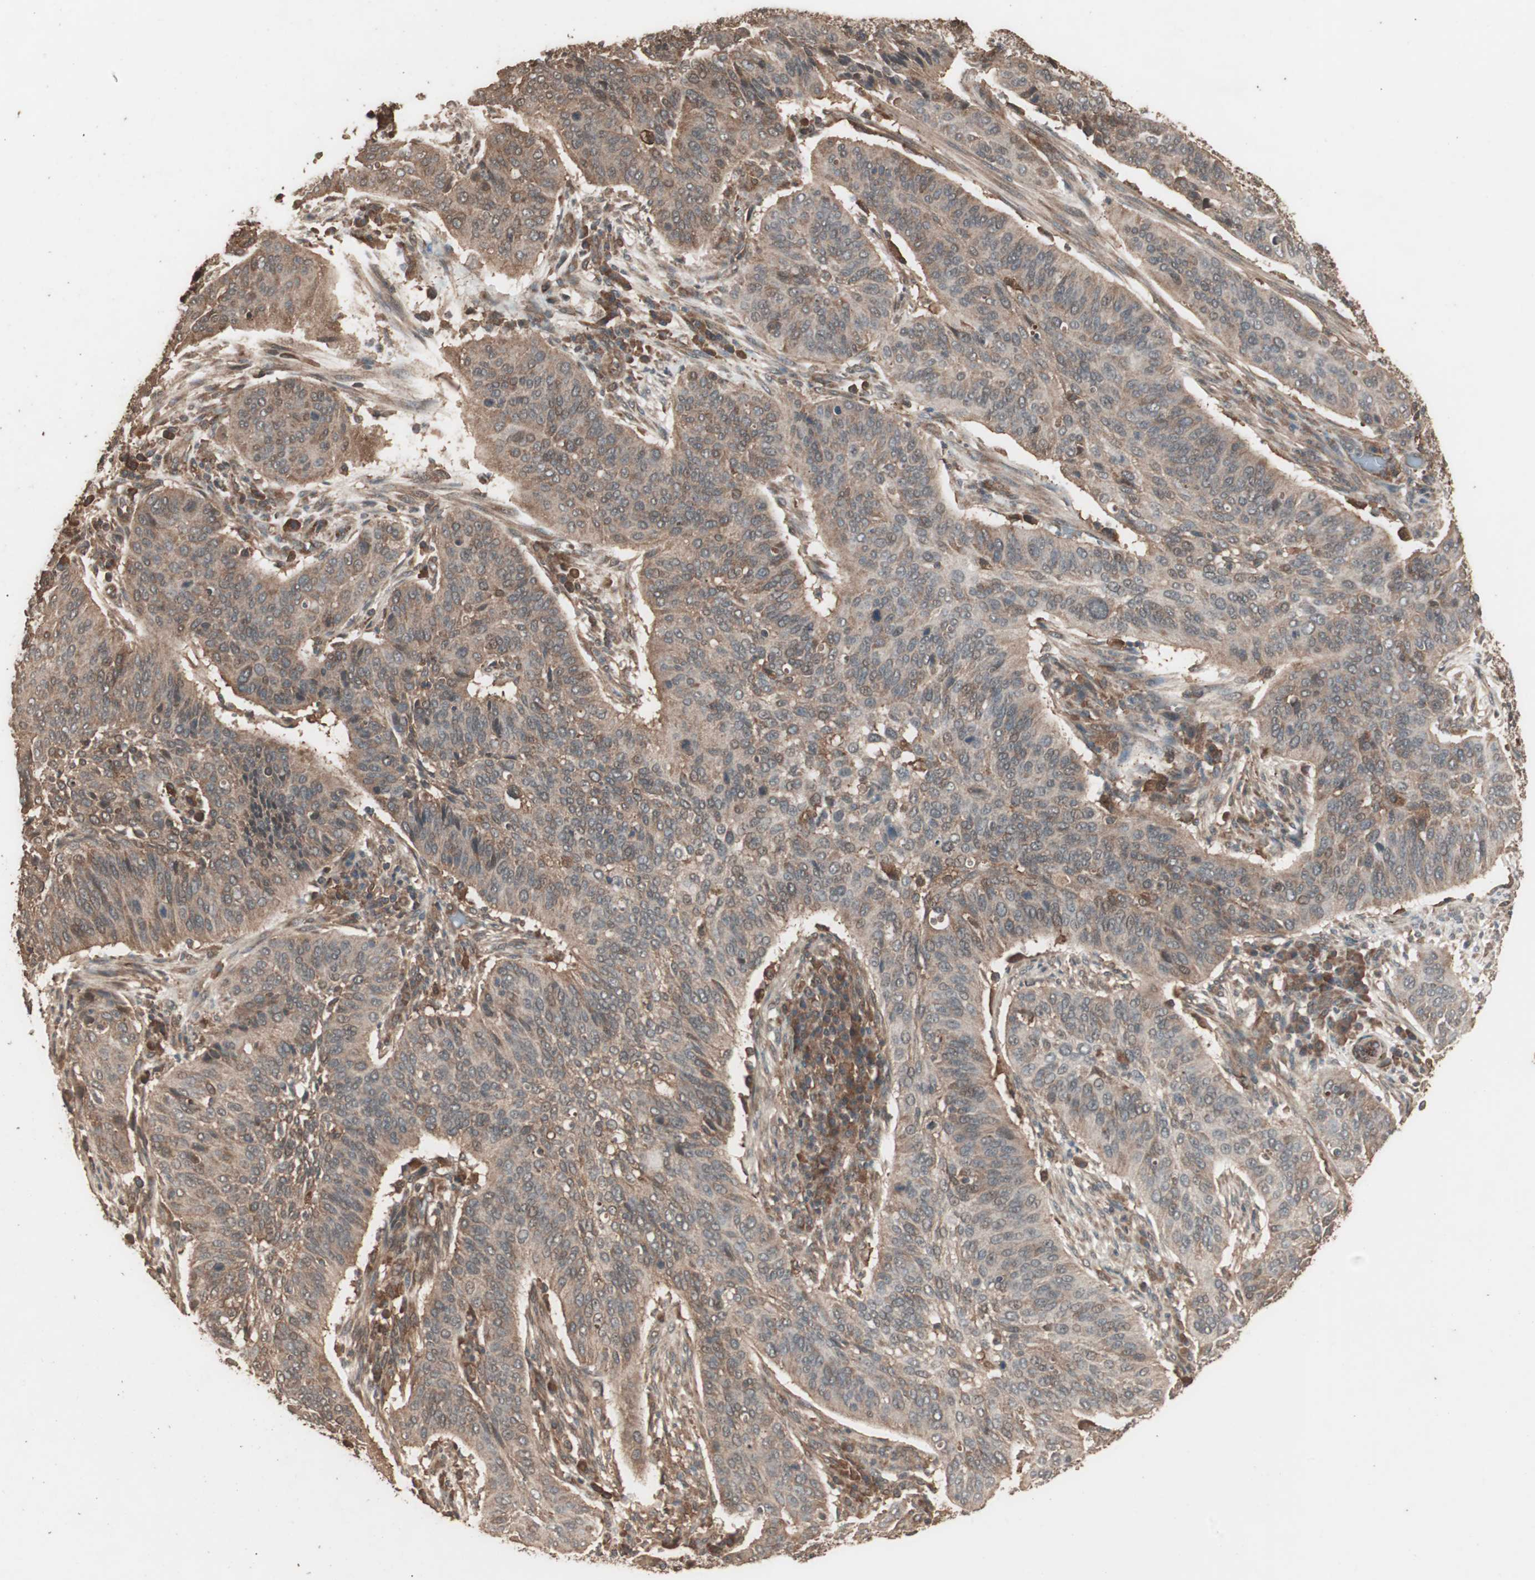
{"staining": {"intensity": "moderate", "quantity": ">75%", "location": "cytoplasmic/membranous"}, "tissue": "cervical cancer", "cell_type": "Tumor cells", "image_type": "cancer", "snomed": [{"axis": "morphology", "description": "Squamous cell carcinoma, NOS"}, {"axis": "topography", "description": "Cervix"}], "caption": "Immunohistochemical staining of human squamous cell carcinoma (cervical) displays moderate cytoplasmic/membranous protein positivity in about >75% of tumor cells.", "gene": "CCN4", "patient": {"sex": "female", "age": 39}}